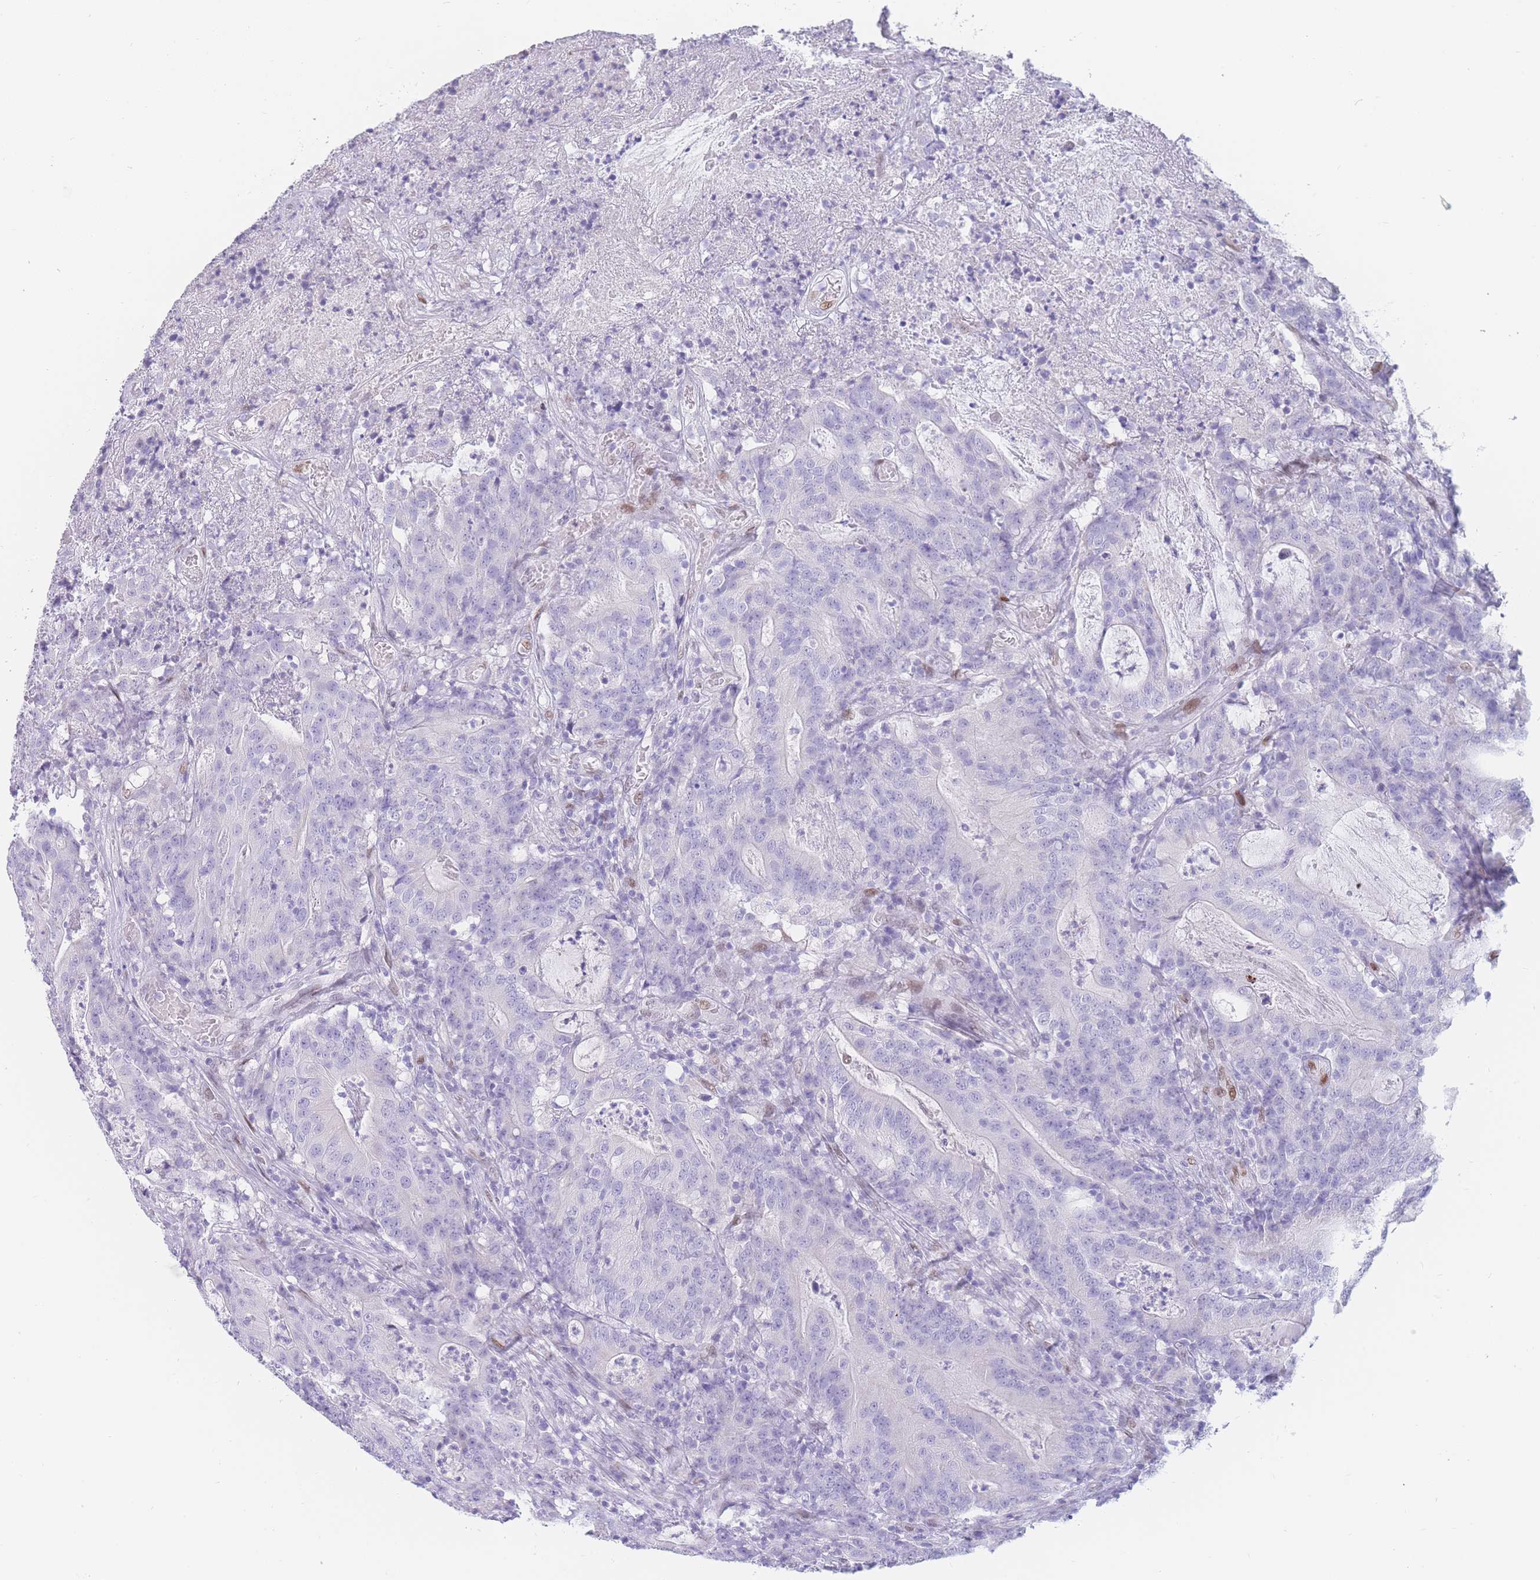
{"staining": {"intensity": "negative", "quantity": "none", "location": "none"}, "tissue": "colorectal cancer", "cell_type": "Tumor cells", "image_type": "cancer", "snomed": [{"axis": "morphology", "description": "Adenocarcinoma, NOS"}, {"axis": "topography", "description": "Colon"}], "caption": "Human adenocarcinoma (colorectal) stained for a protein using IHC shows no staining in tumor cells.", "gene": "PSMB5", "patient": {"sex": "male", "age": 83}}